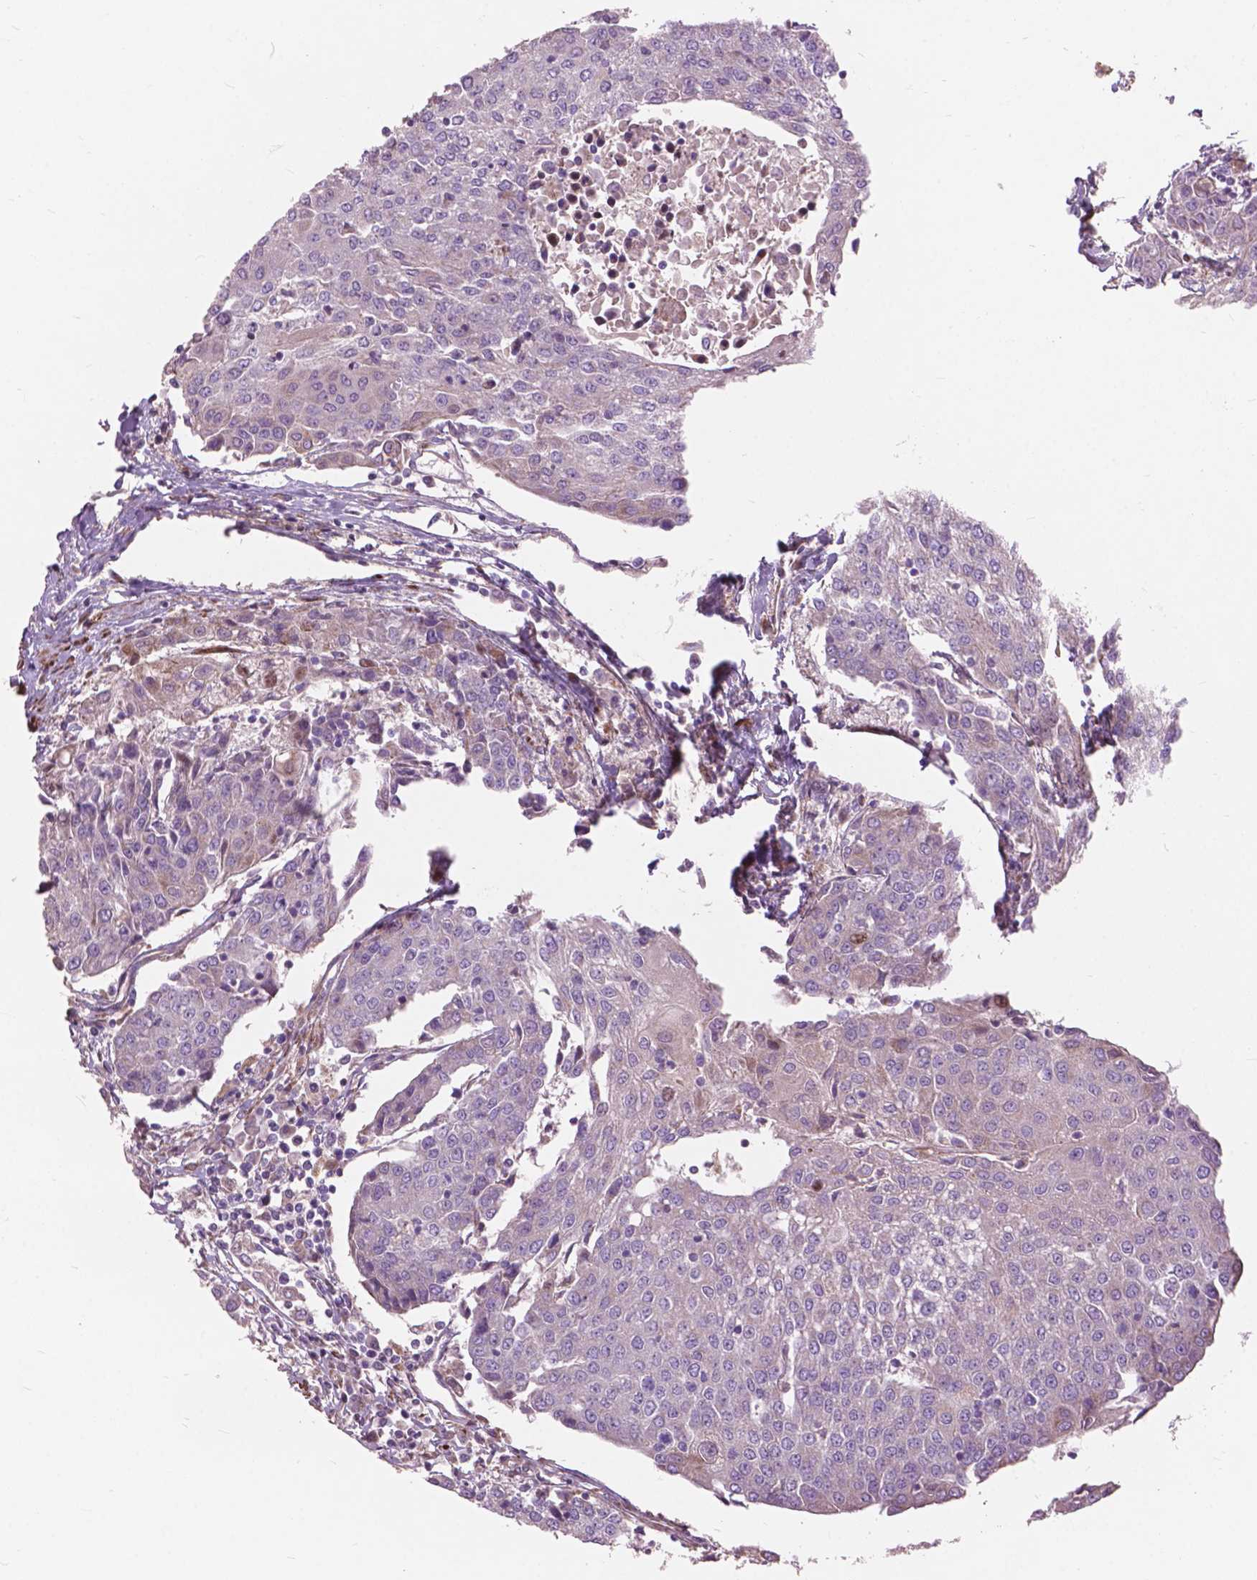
{"staining": {"intensity": "negative", "quantity": "none", "location": "none"}, "tissue": "urothelial cancer", "cell_type": "Tumor cells", "image_type": "cancer", "snomed": [{"axis": "morphology", "description": "Urothelial carcinoma, High grade"}, {"axis": "topography", "description": "Urinary bladder"}], "caption": "Immunohistochemical staining of urothelial carcinoma (high-grade) shows no significant staining in tumor cells.", "gene": "MORN1", "patient": {"sex": "female", "age": 85}}